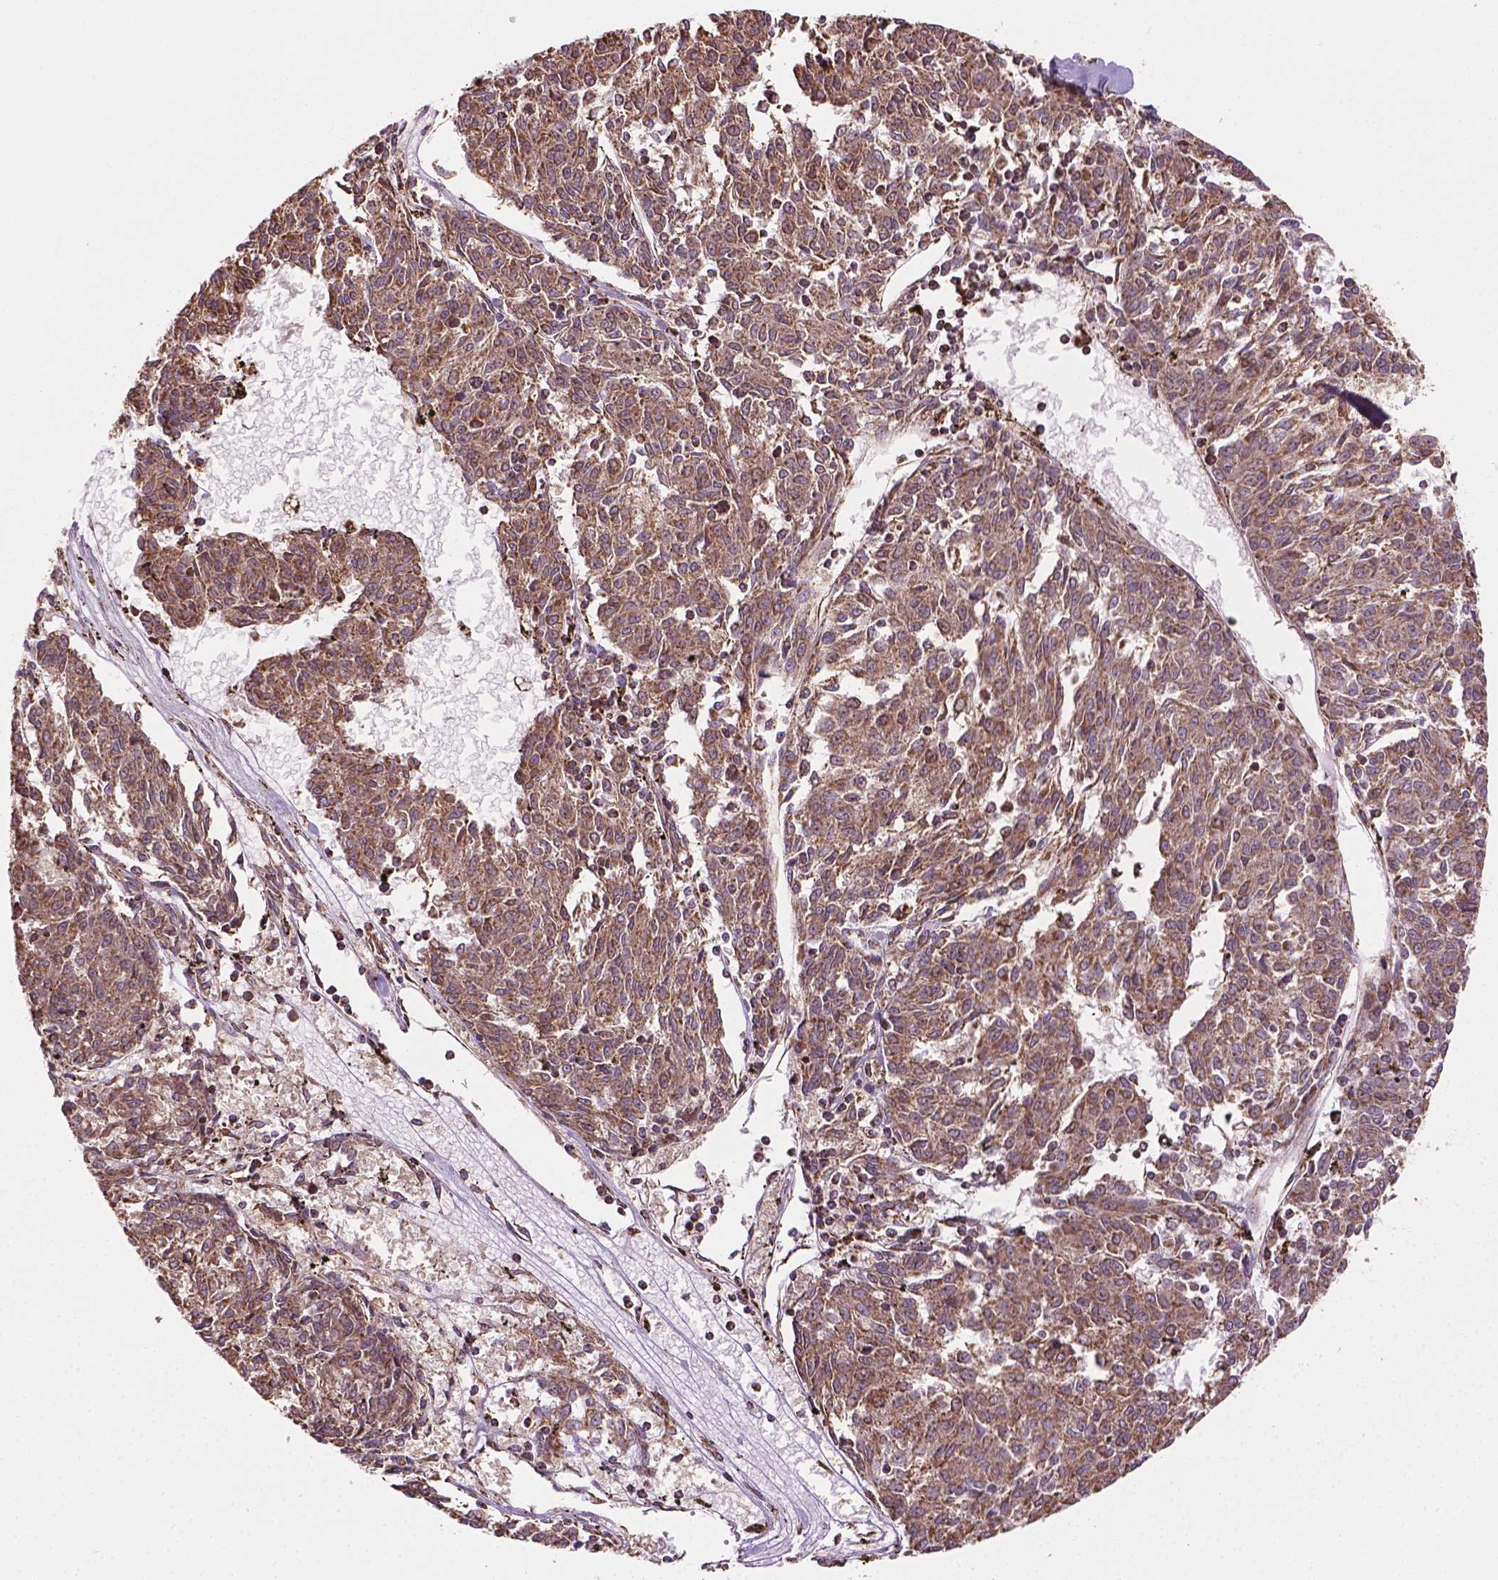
{"staining": {"intensity": "weak", "quantity": ">75%", "location": "cytoplasmic/membranous"}, "tissue": "melanoma", "cell_type": "Tumor cells", "image_type": "cancer", "snomed": [{"axis": "morphology", "description": "Malignant melanoma, NOS"}, {"axis": "topography", "description": "Skin"}], "caption": "DAB (3,3'-diaminobenzidine) immunohistochemical staining of human malignant melanoma reveals weak cytoplasmic/membranous protein staining in about >75% of tumor cells.", "gene": "HS3ST3A1", "patient": {"sex": "female", "age": 72}}